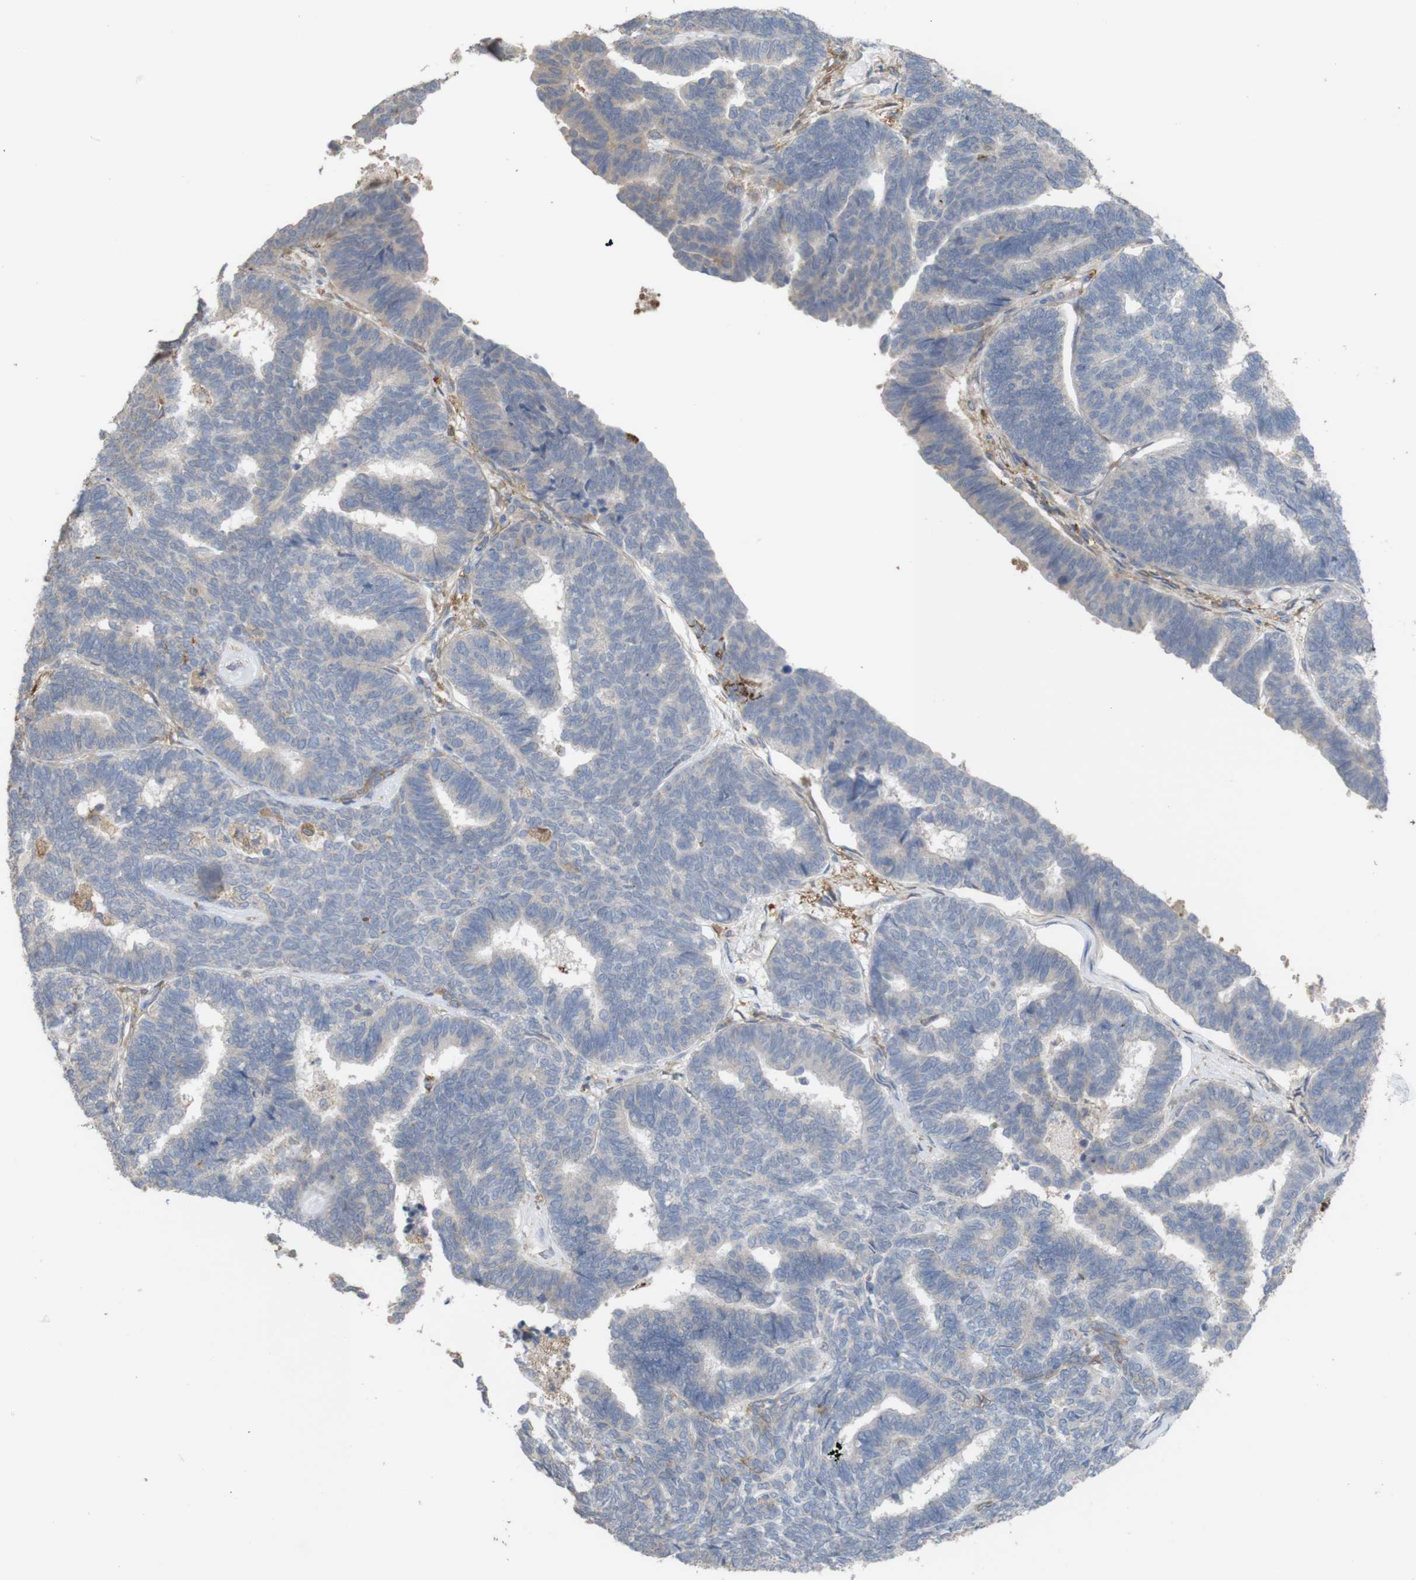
{"staining": {"intensity": "weak", "quantity": "<25%", "location": "cytoplasmic/membranous"}, "tissue": "endometrial cancer", "cell_type": "Tumor cells", "image_type": "cancer", "snomed": [{"axis": "morphology", "description": "Adenocarcinoma, NOS"}, {"axis": "topography", "description": "Endometrium"}], "caption": "Endometrial cancer was stained to show a protein in brown. There is no significant expression in tumor cells.", "gene": "PTPRR", "patient": {"sex": "female", "age": 70}}